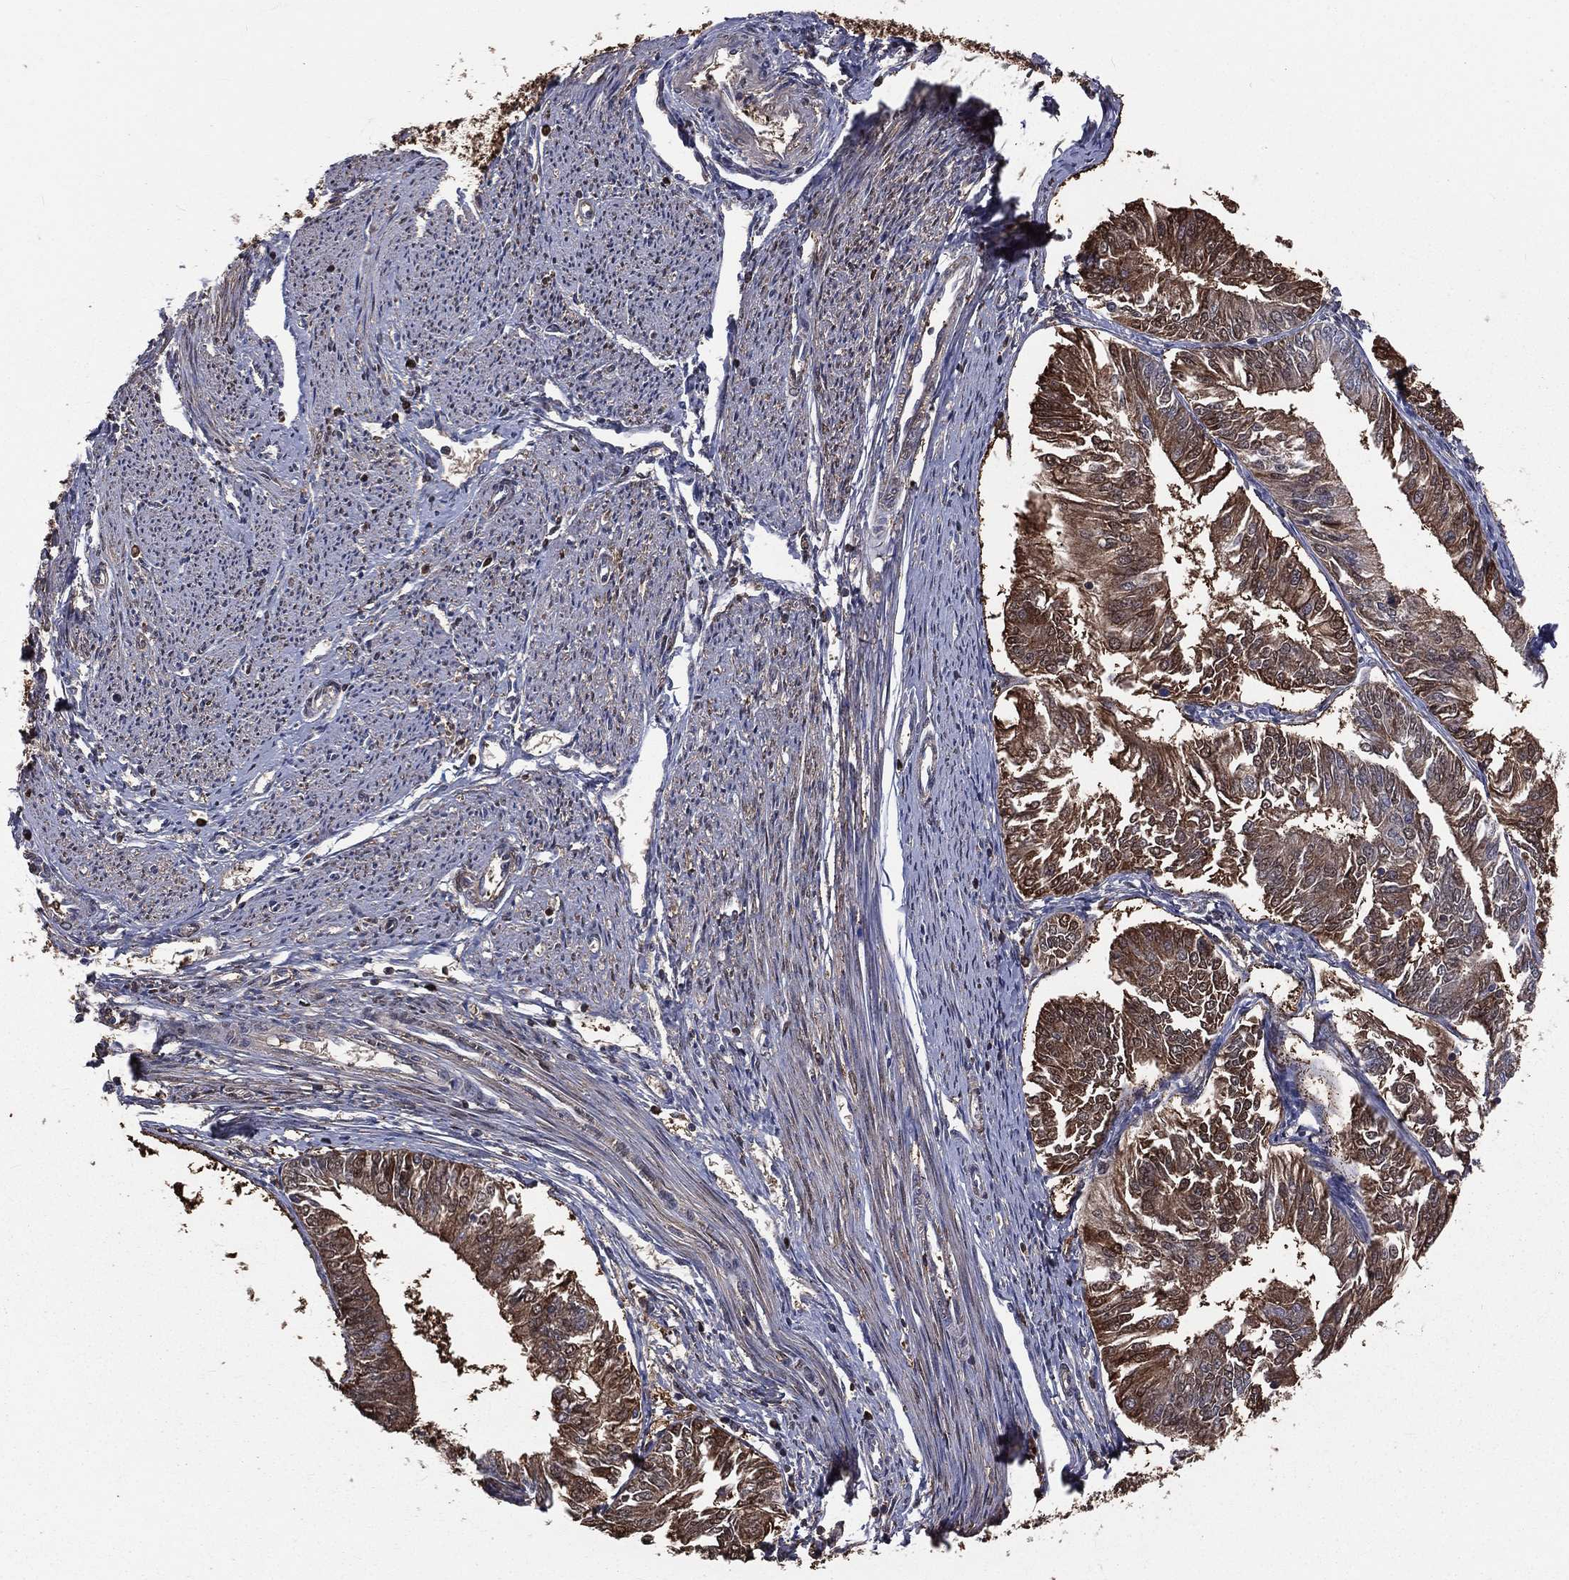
{"staining": {"intensity": "strong", "quantity": ">75%", "location": "cytoplasmic/membranous"}, "tissue": "endometrial cancer", "cell_type": "Tumor cells", "image_type": "cancer", "snomed": [{"axis": "morphology", "description": "Adenocarcinoma, NOS"}, {"axis": "topography", "description": "Endometrium"}], "caption": "Endometrial cancer (adenocarcinoma) stained with immunohistochemistry shows strong cytoplasmic/membranous positivity in about >75% of tumor cells. Immunohistochemistry (ihc) stains the protein of interest in brown and the nuclei are stained blue.", "gene": "TBC1D2", "patient": {"sex": "female", "age": 58}}